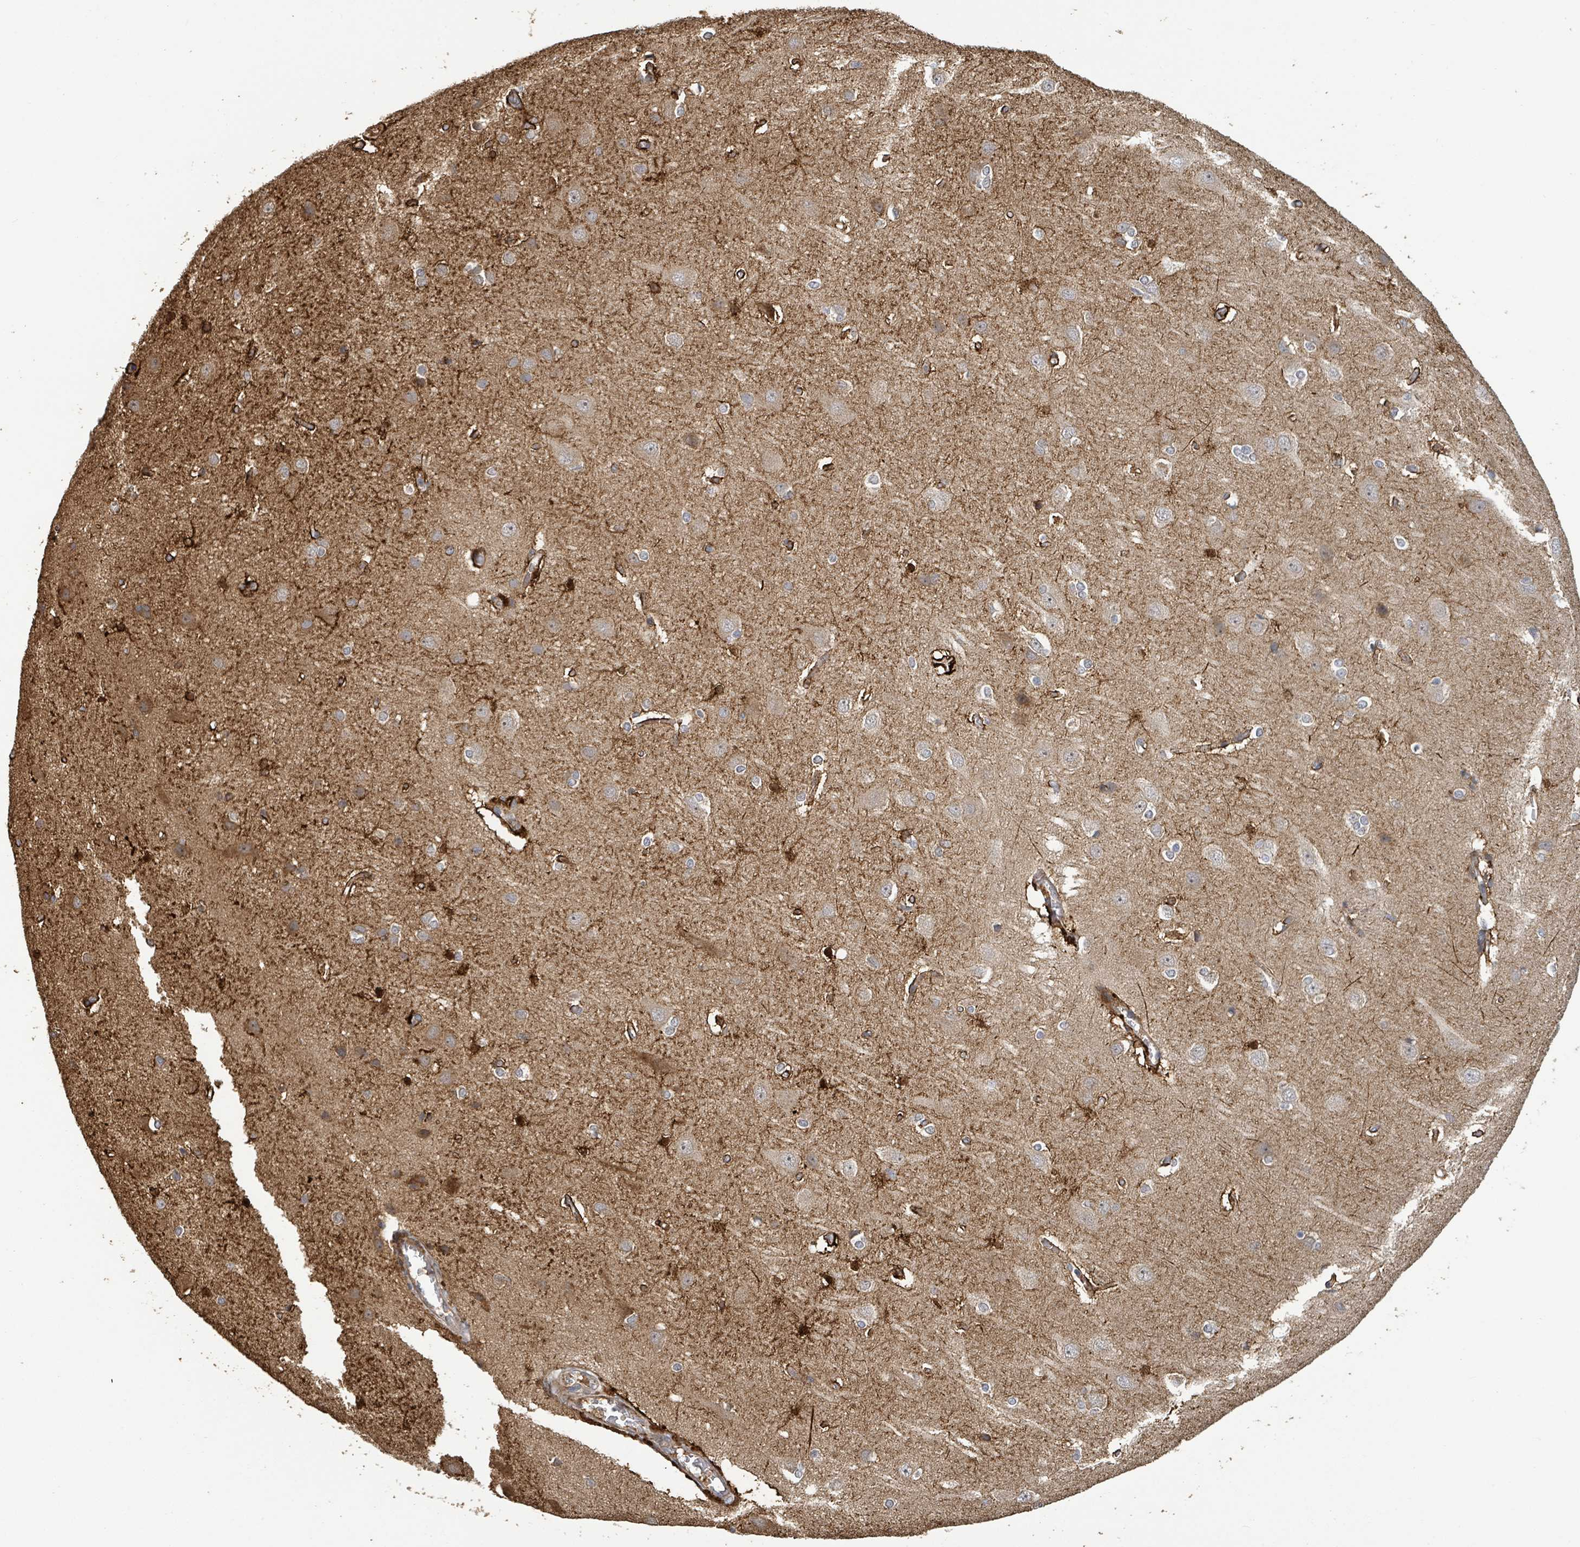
{"staining": {"intensity": "moderate", "quantity": ">75%", "location": "cytoplasmic/membranous"}, "tissue": "cerebral cortex", "cell_type": "Endothelial cells", "image_type": "normal", "snomed": [{"axis": "morphology", "description": "Normal tissue, NOS"}, {"axis": "topography", "description": "Cerebral cortex"}], "caption": "High-power microscopy captured an immunohistochemistry (IHC) micrograph of unremarkable cerebral cortex, revealing moderate cytoplasmic/membranous positivity in about >75% of endothelial cells. The protein is shown in brown color, while the nuclei are stained blue.", "gene": "STARD4", "patient": {"sex": "male", "age": 37}}